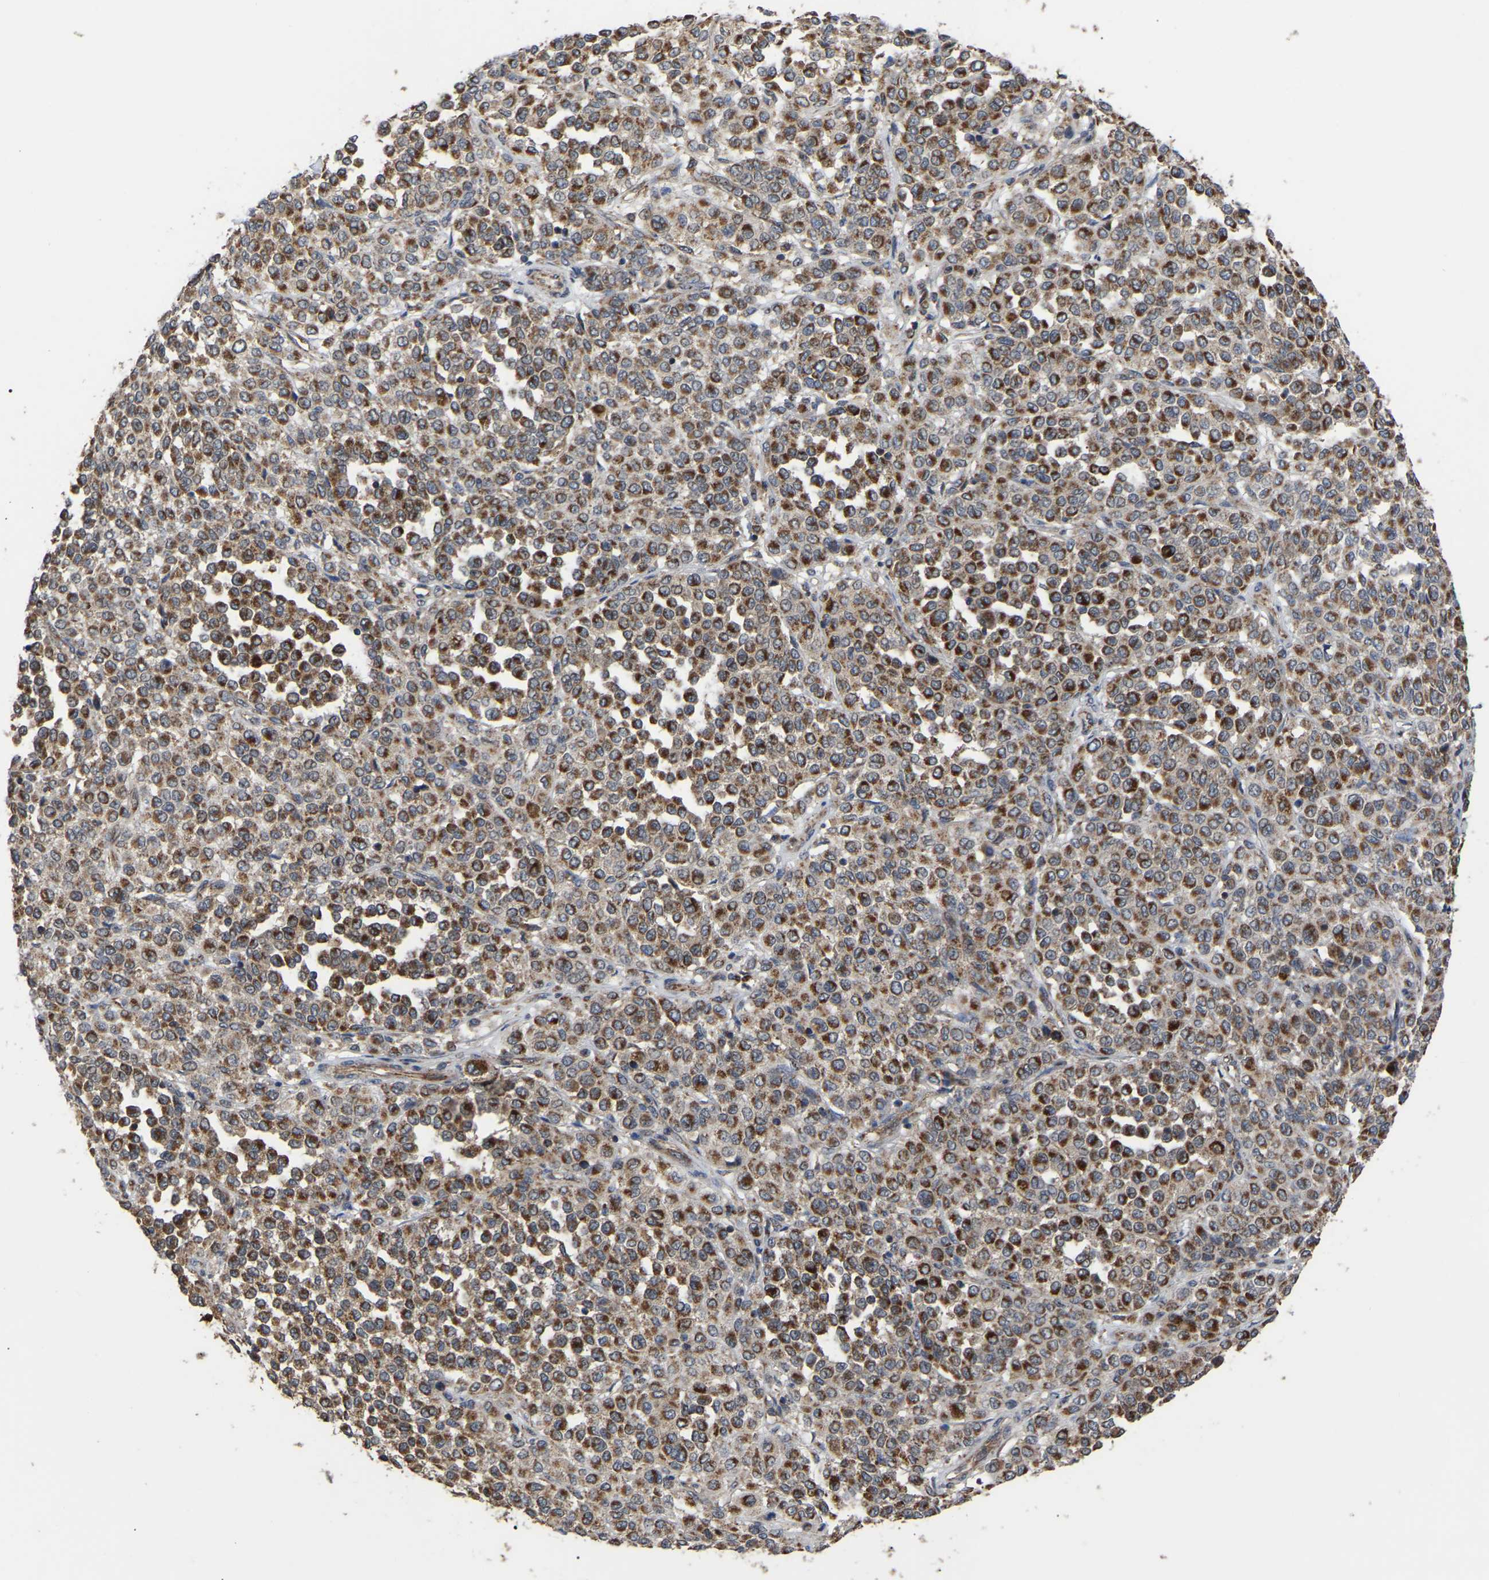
{"staining": {"intensity": "strong", "quantity": "25%-75%", "location": "cytoplasmic/membranous"}, "tissue": "melanoma", "cell_type": "Tumor cells", "image_type": "cancer", "snomed": [{"axis": "morphology", "description": "Malignant melanoma, Metastatic site"}, {"axis": "topography", "description": "Pancreas"}], "caption": "A micrograph showing strong cytoplasmic/membranous expression in approximately 25%-75% of tumor cells in melanoma, as visualized by brown immunohistochemical staining.", "gene": "GCC1", "patient": {"sex": "female", "age": 30}}